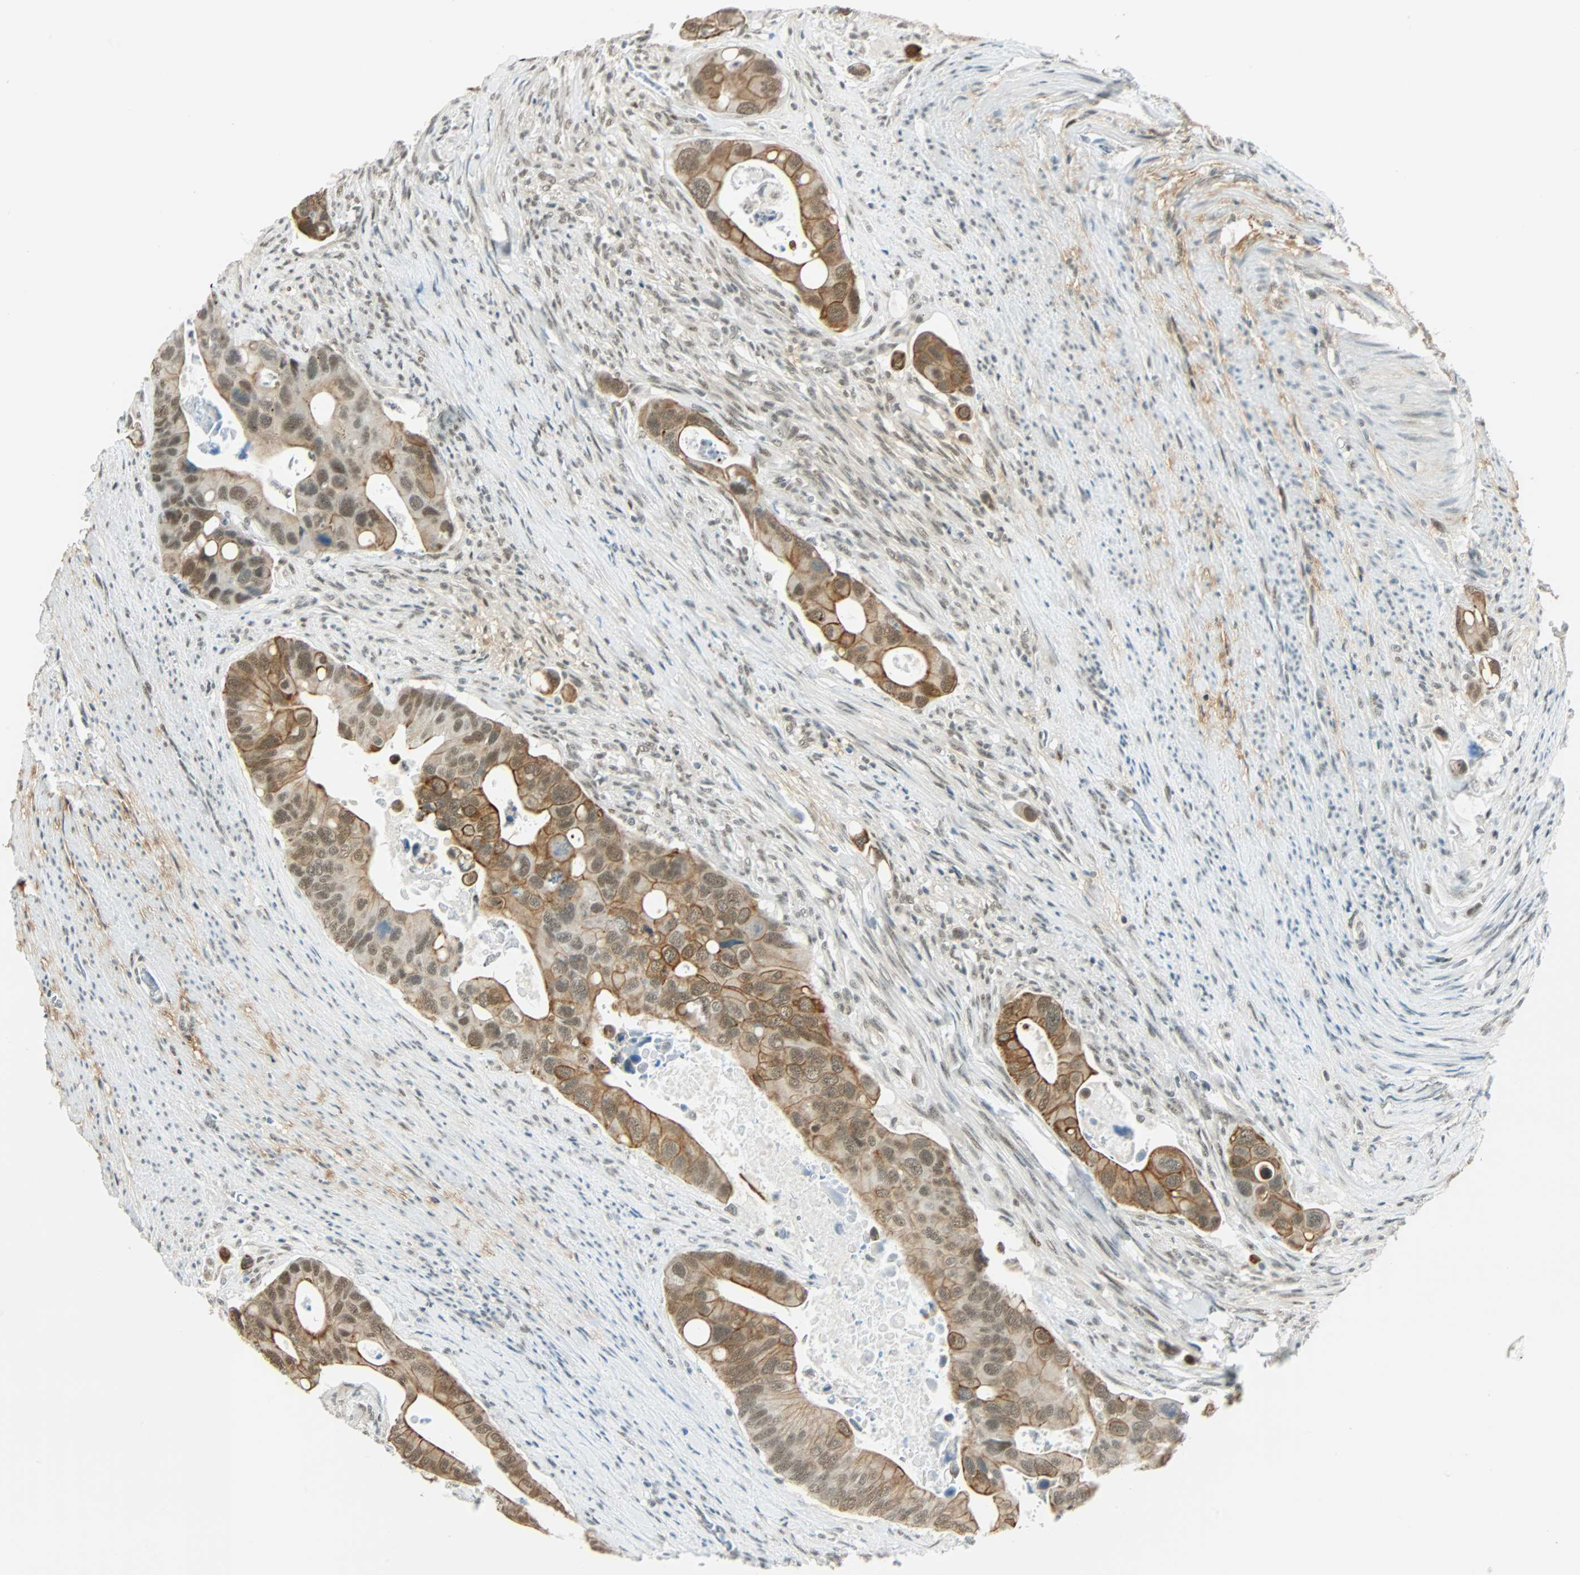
{"staining": {"intensity": "moderate", "quantity": ">75%", "location": "cytoplasmic/membranous,nuclear"}, "tissue": "colorectal cancer", "cell_type": "Tumor cells", "image_type": "cancer", "snomed": [{"axis": "morphology", "description": "Adenocarcinoma, NOS"}, {"axis": "topography", "description": "Rectum"}], "caption": "Human adenocarcinoma (colorectal) stained with a brown dye exhibits moderate cytoplasmic/membranous and nuclear positive expression in approximately >75% of tumor cells.", "gene": "NELFE", "patient": {"sex": "female", "age": 57}}